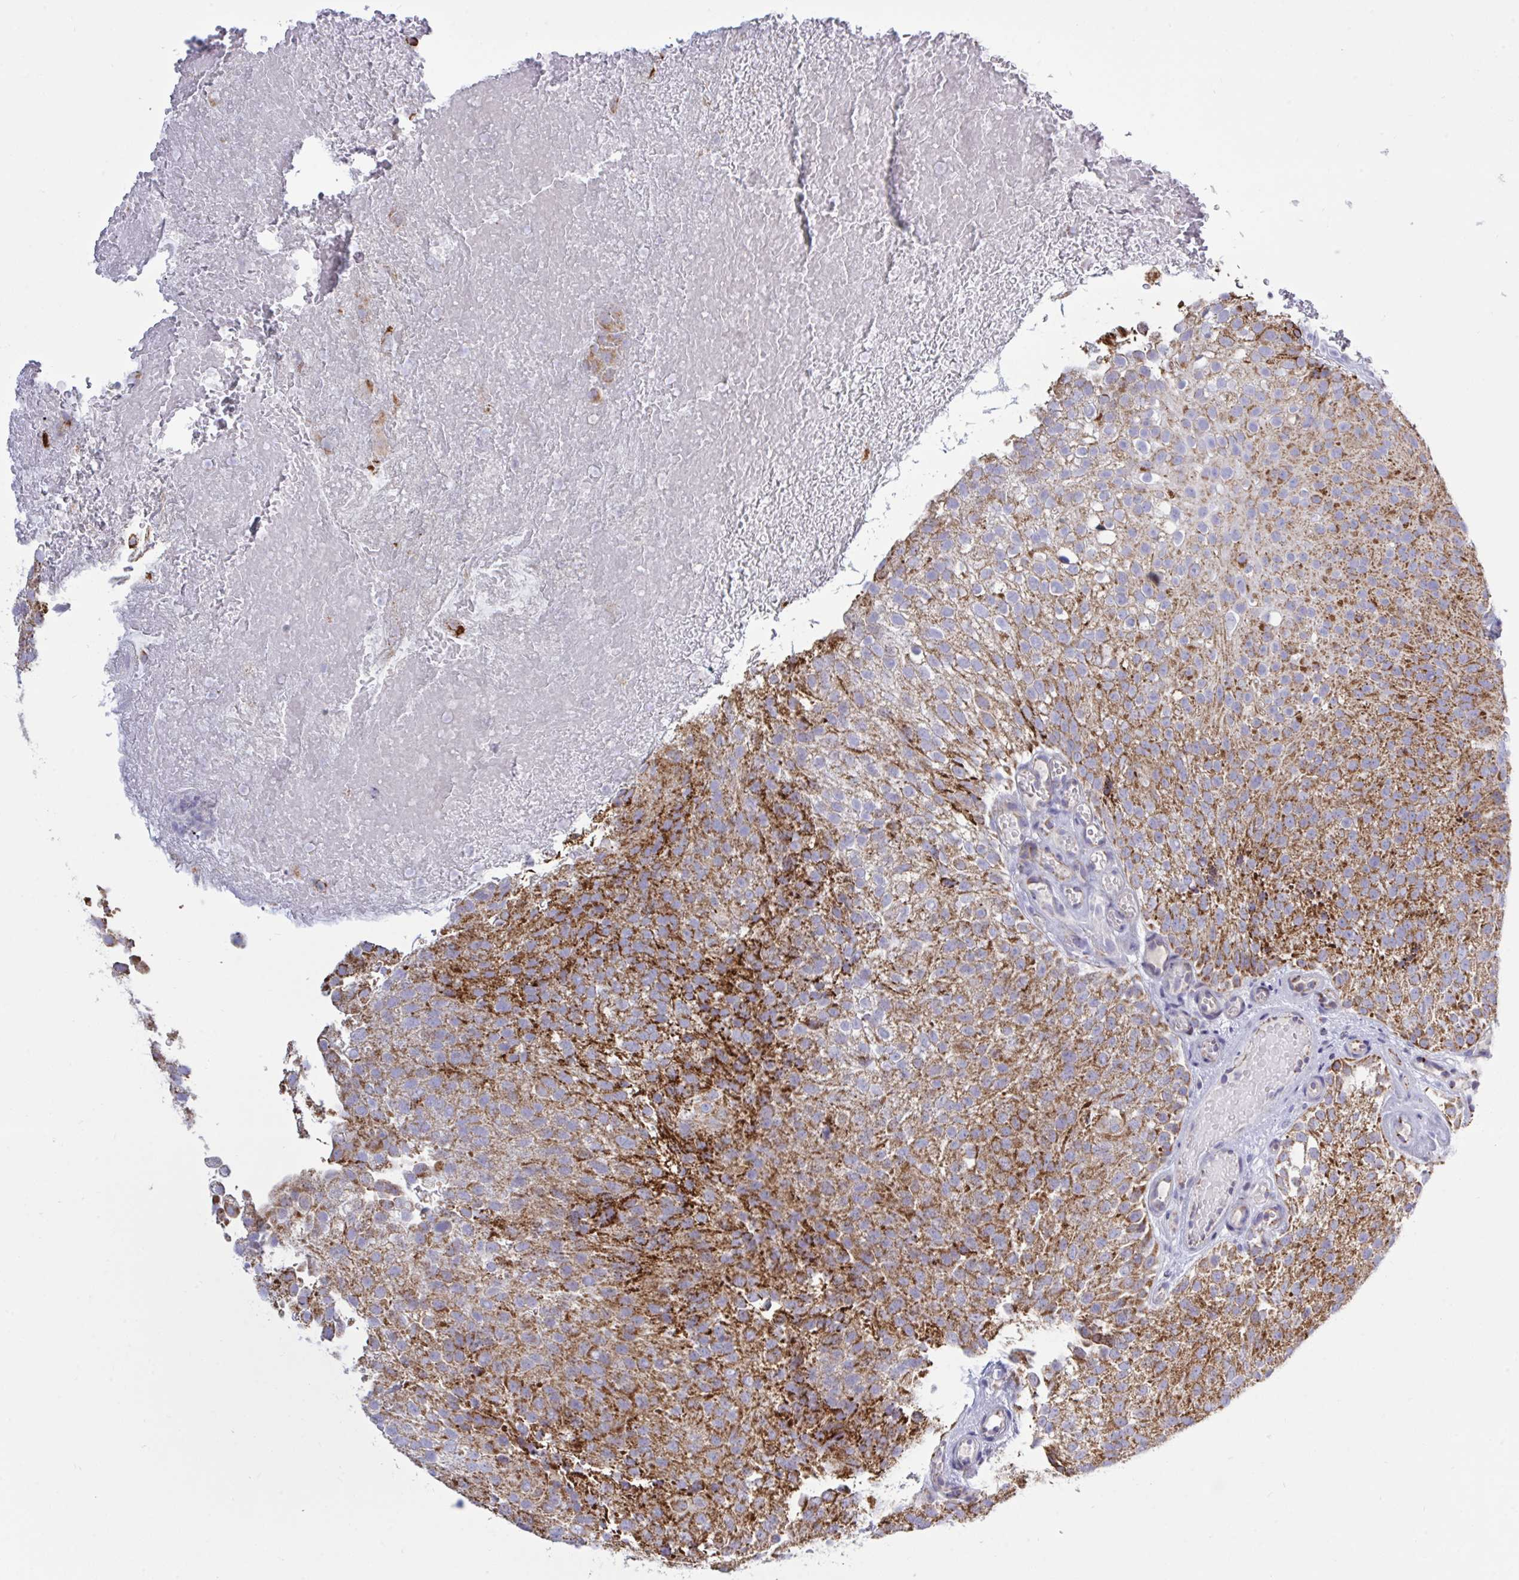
{"staining": {"intensity": "strong", "quantity": ">75%", "location": "cytoplasmic/membranous"}, "tissue": "urothelial cancer", "cell_type": "Tumor cells", "image_type": "cancer", "snomed": [{"axis": "morphology", "description": "Urothelial carcinoma, Low grade"}, {"axis": "topography", "description": "Urinary bladder"}], "caption": "Urothelial cancer stained with a brown dye exhibits strong cytoplasmic/membranous positive expression in approximately >75% of tumor cells.", "gene": "HSPE1", "patient": {"sex": "male", "age": 78}}